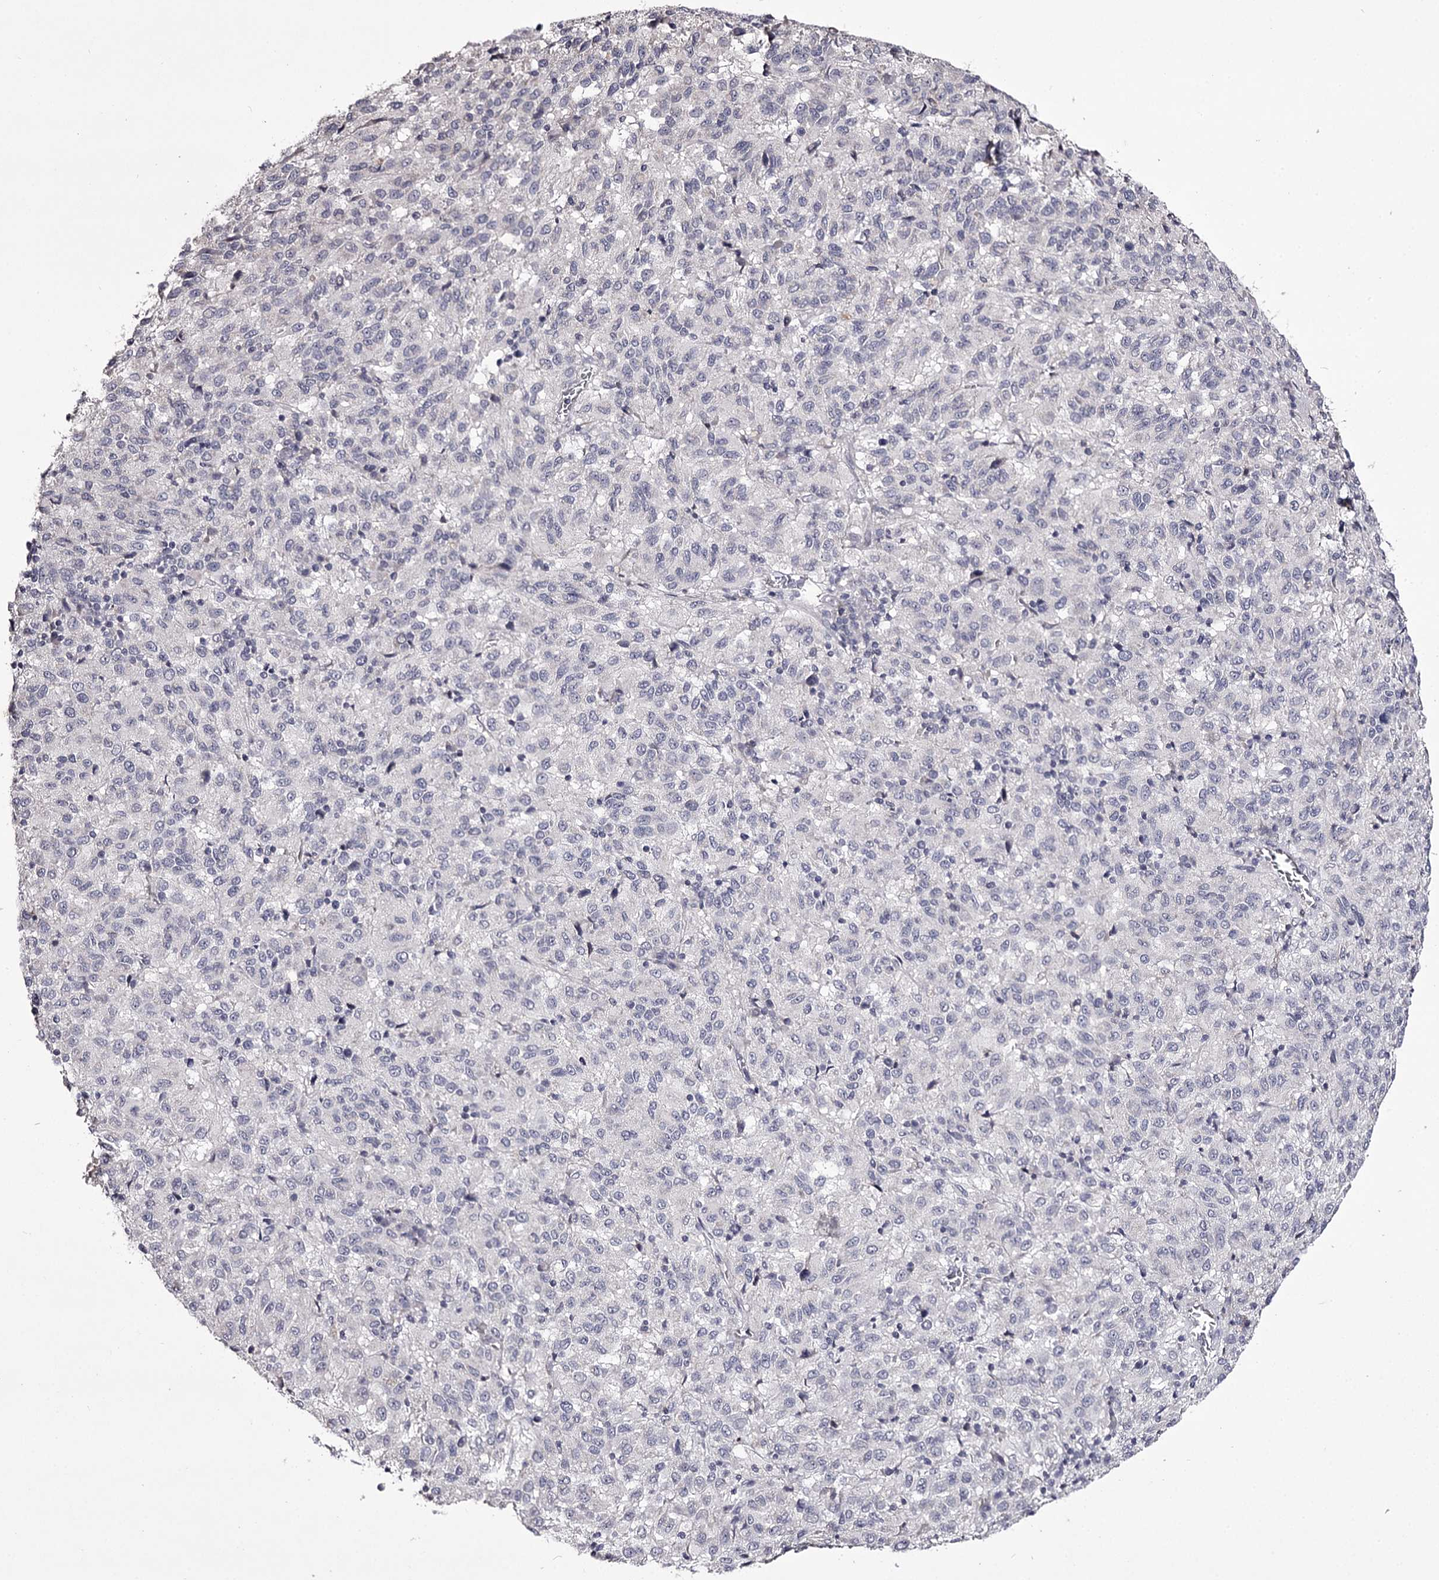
{"staining": {"intensity": "negative", "quantity": "none", "location": "none"}, "tissue": "melanoma", "cell_type": "Tumor cells", "image_type": "cancer", "snomed": [{"axis": "morphology", "description": "Malignant melanoma, Metastatic site"}, {"axis": "topography", "description": "Lung"}], "caption": "This is an immunohistochemistry micrograph of human melanoma. There is no expression in tumor cells.", "gene": "PRM2", "patient": {"sex": "male", "age": 64}}